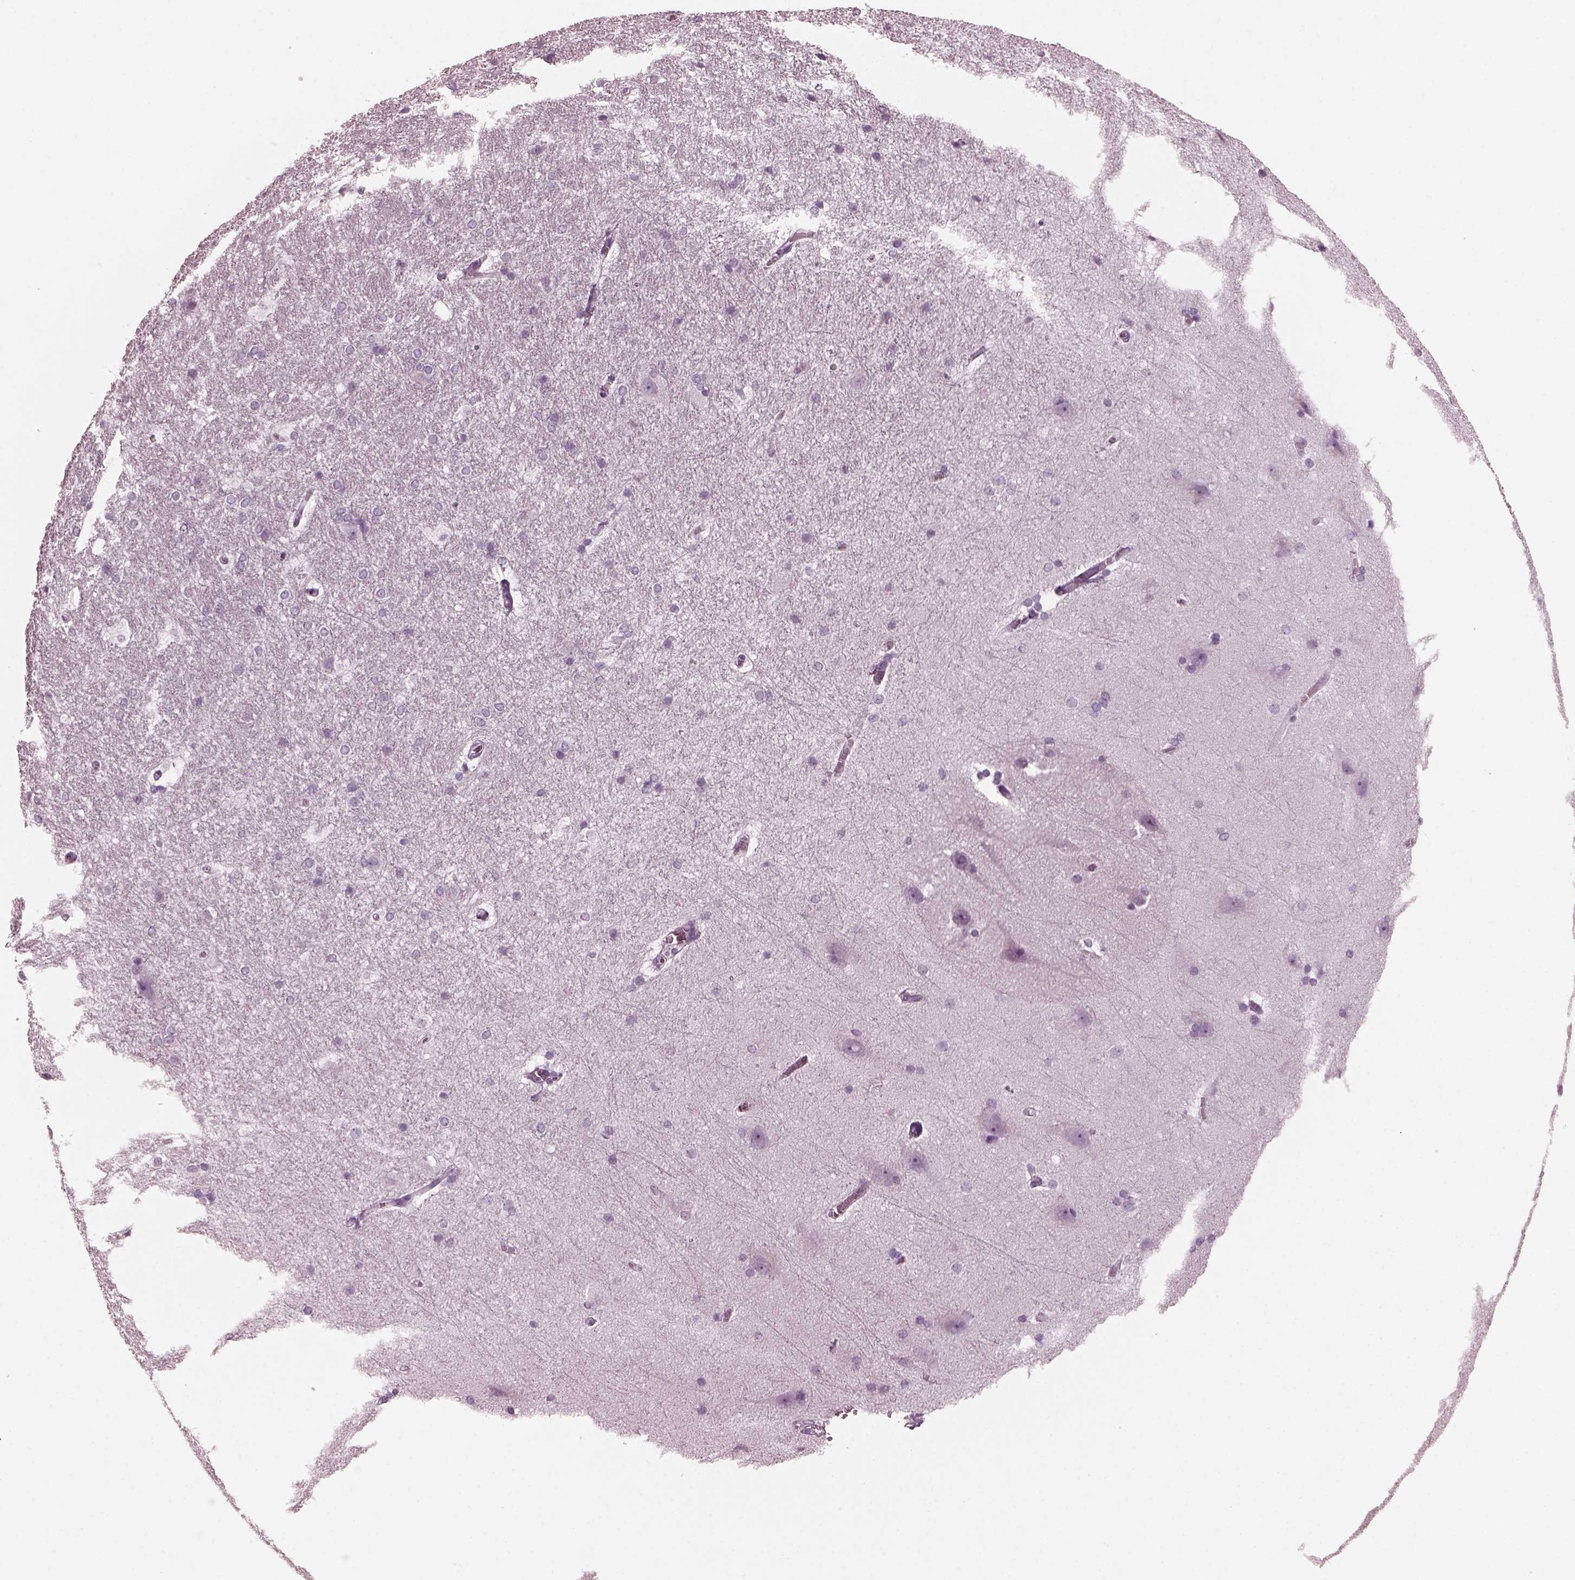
{"staining": {"intensity": "negative", "quantity": "none", "location": "none"}, "tissue": "hippocampus", "cell_type": "Glial cells", "image_type": "normal", "snomed": [{"axis": "morphology", "description": "Normal tissue, NOS"}, {"axis": "topography", "description": "Cerebral cortex"}, {"axis": "topography", "description": "Hippocampus"}], "caption": "An immunohistochemistry (IHC) histopathology image of benign hippocampus is shown. There is no staining in glial cells of hippocampus. (Brightfield microscopy of DAB immunohistochemistry (IHC) at high magnification).", "gene": "RCVRN", "patient": {"sex": "female", "age": 19}}